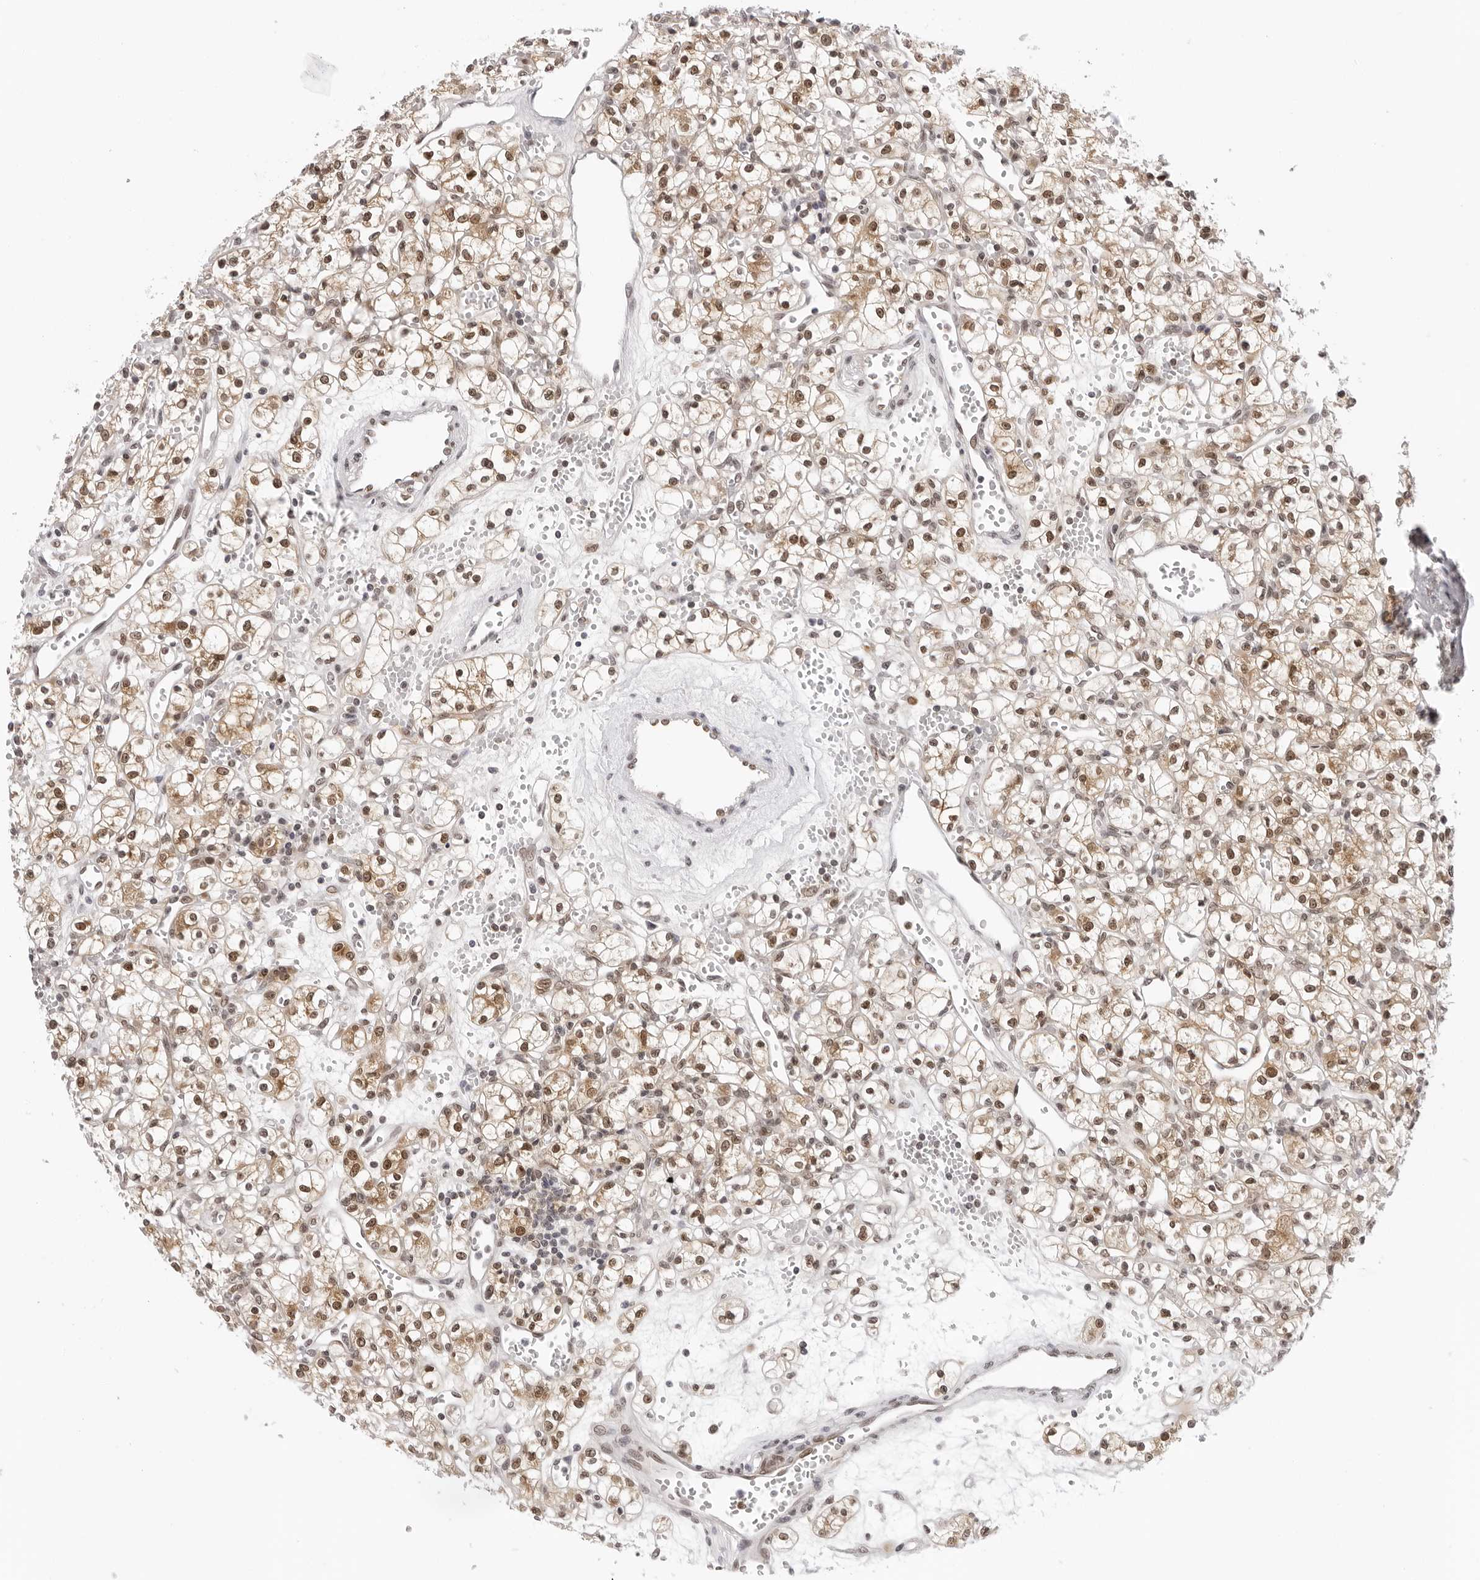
{"staining": {"intensity": "moderate", "quantity": ">75%", "location": "cytoplasmic/membranous,nuclear"}, "tissue": "renal cancer", "cell_type": "Tumor cells", "image_type": "cancer", "snomed": [{"axis": "morphology", "description": "Adenocarcinoma, NOS"}, {"axis": "topography", "description": "Kidney"}], "caption": "Moderate cytoplasmic/membranous and nuclear staining for a protein is present in approximately >75% of tumor cells of renal adenocarcinoma using IHC.", "gene": "WDR77", "patient": {"sex": "female", "age": 59}}